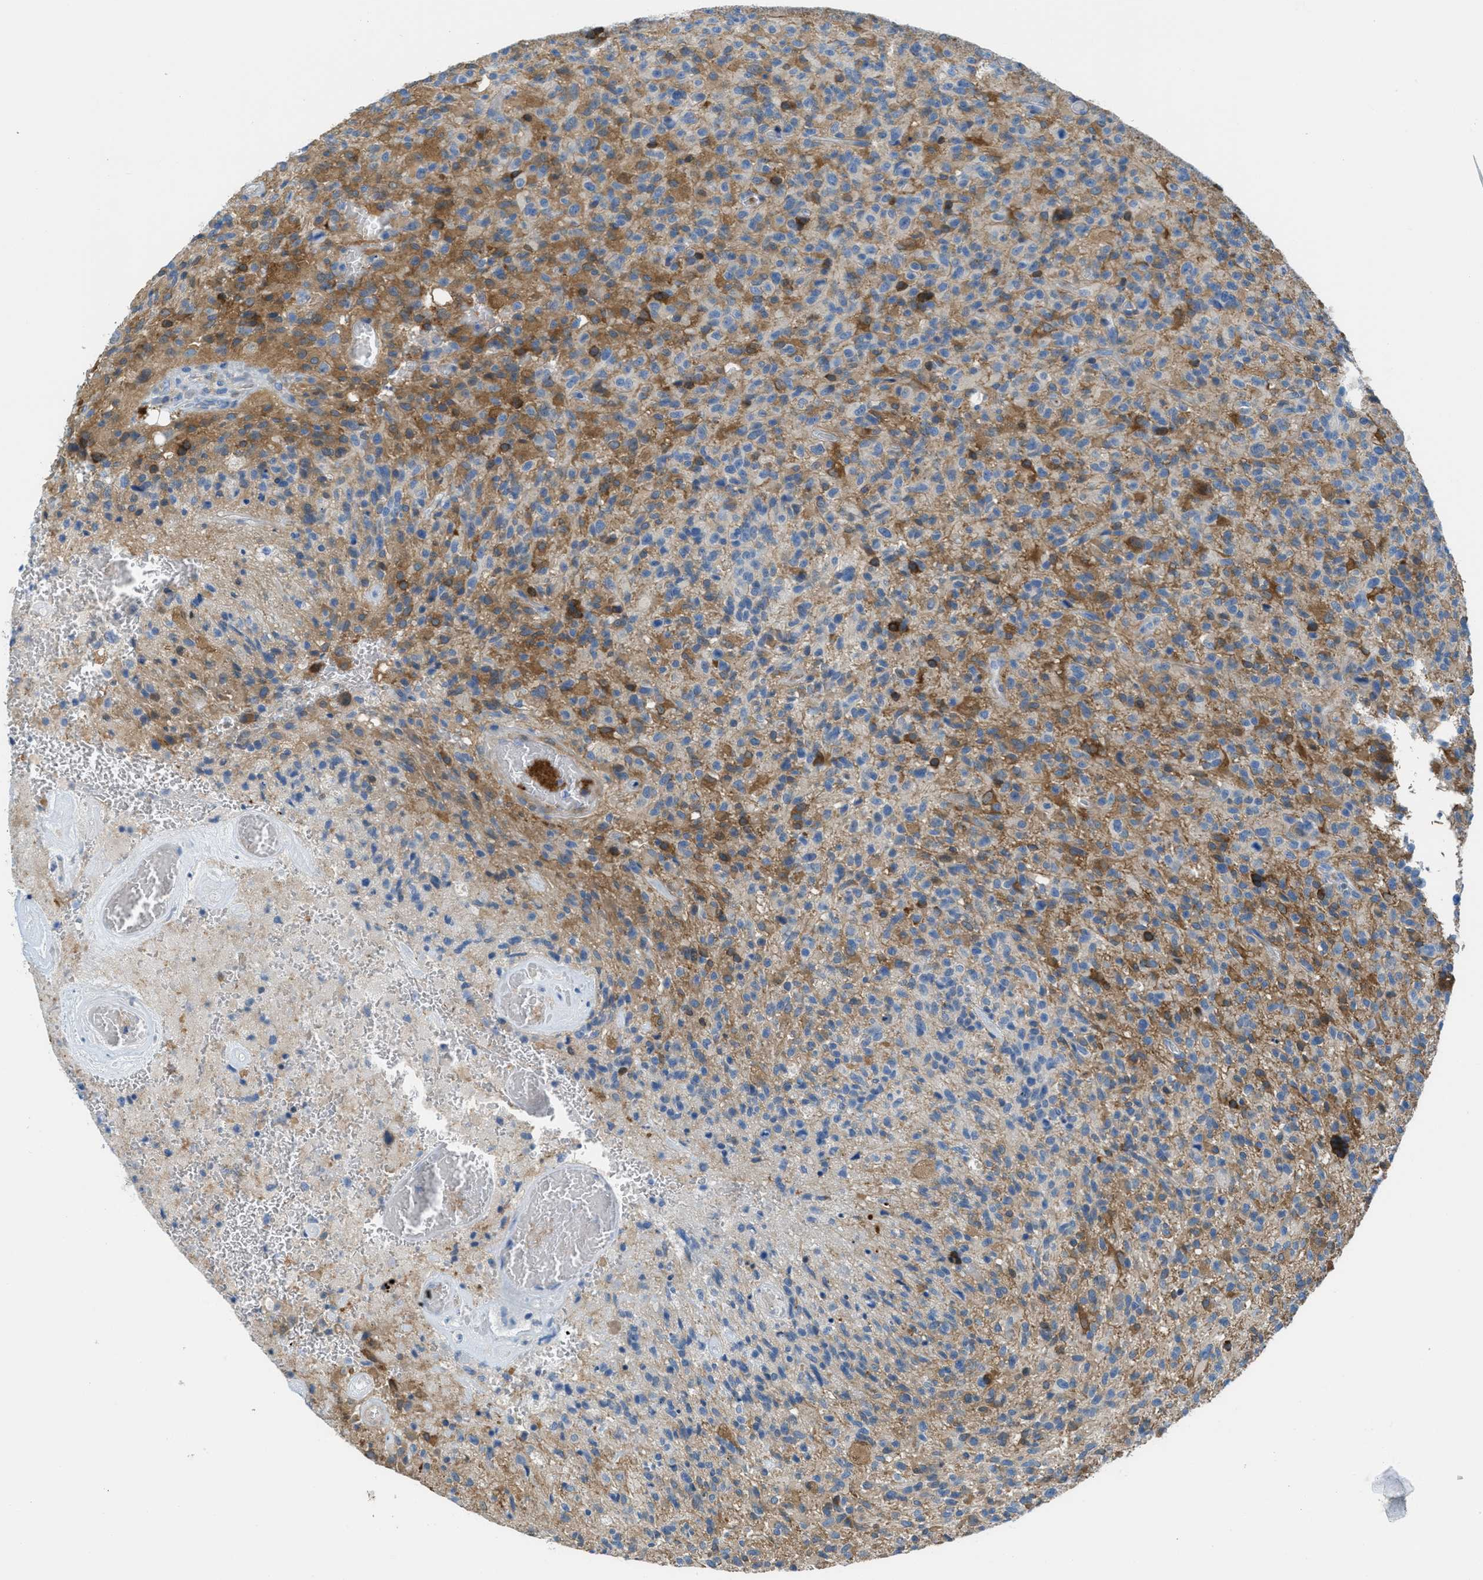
{"staining": {"intensity": "moderate", "quantity": "25%-75%", "location": "cytoplasmic/membranous"}, "tissue": "glioma", "cell_type": "Tumor cells", "image_type": "cancer", "snomed": [{"axis": "morphology", "description": "Glioma, malignant, High grade"}, {"axis": "topography", "description": "Brain"}], "caption": "There is medium levels of moderate cytoplasmic/membranous positivity in tumor cells of malignant high-grade glioma, as demonstrated by immunohistochemical staining (brown color).", "gene": "MAPRE2", "patient": {"sex": "male", "age": 71}}